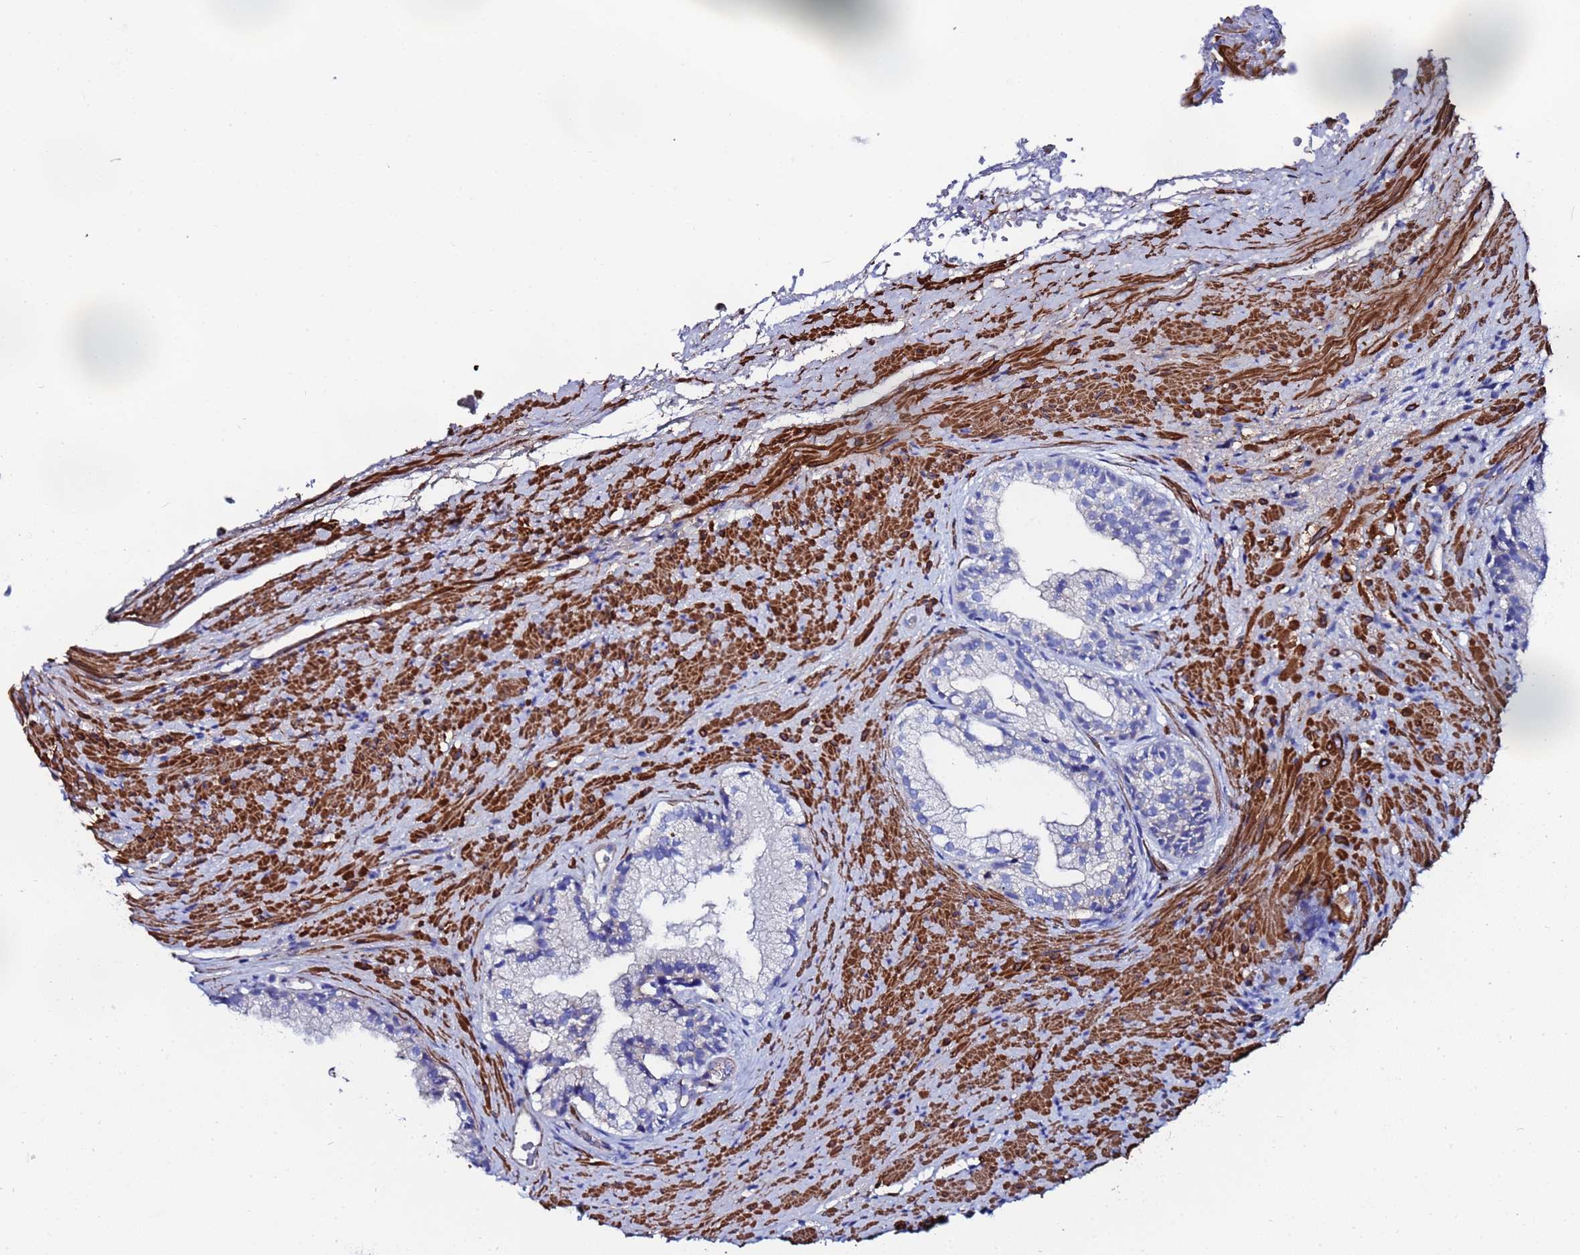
{"staining": {"intensity": "negative", "quantity": "none", "location": "none"}, "tissue": "prostate", "cell_type": "Glandular cells", "image_type": "normal", "snomed": [{"axis": "morphology", "description": "Normal tissue, NOS"}, {"axis": "topography", "description": "Prostate"}], "caption": "Protein analysis of normal prostate exhibits no significant staining in glandular cells. Brightfield microscopy of immunohistochemistry stained with DAB (3,3'-diaminobenzidine) (brown) and hematoxylin (blue), captured at high magnification.", "gene": "RAB39A", "patient": {"sex": "male", "age": 76}}